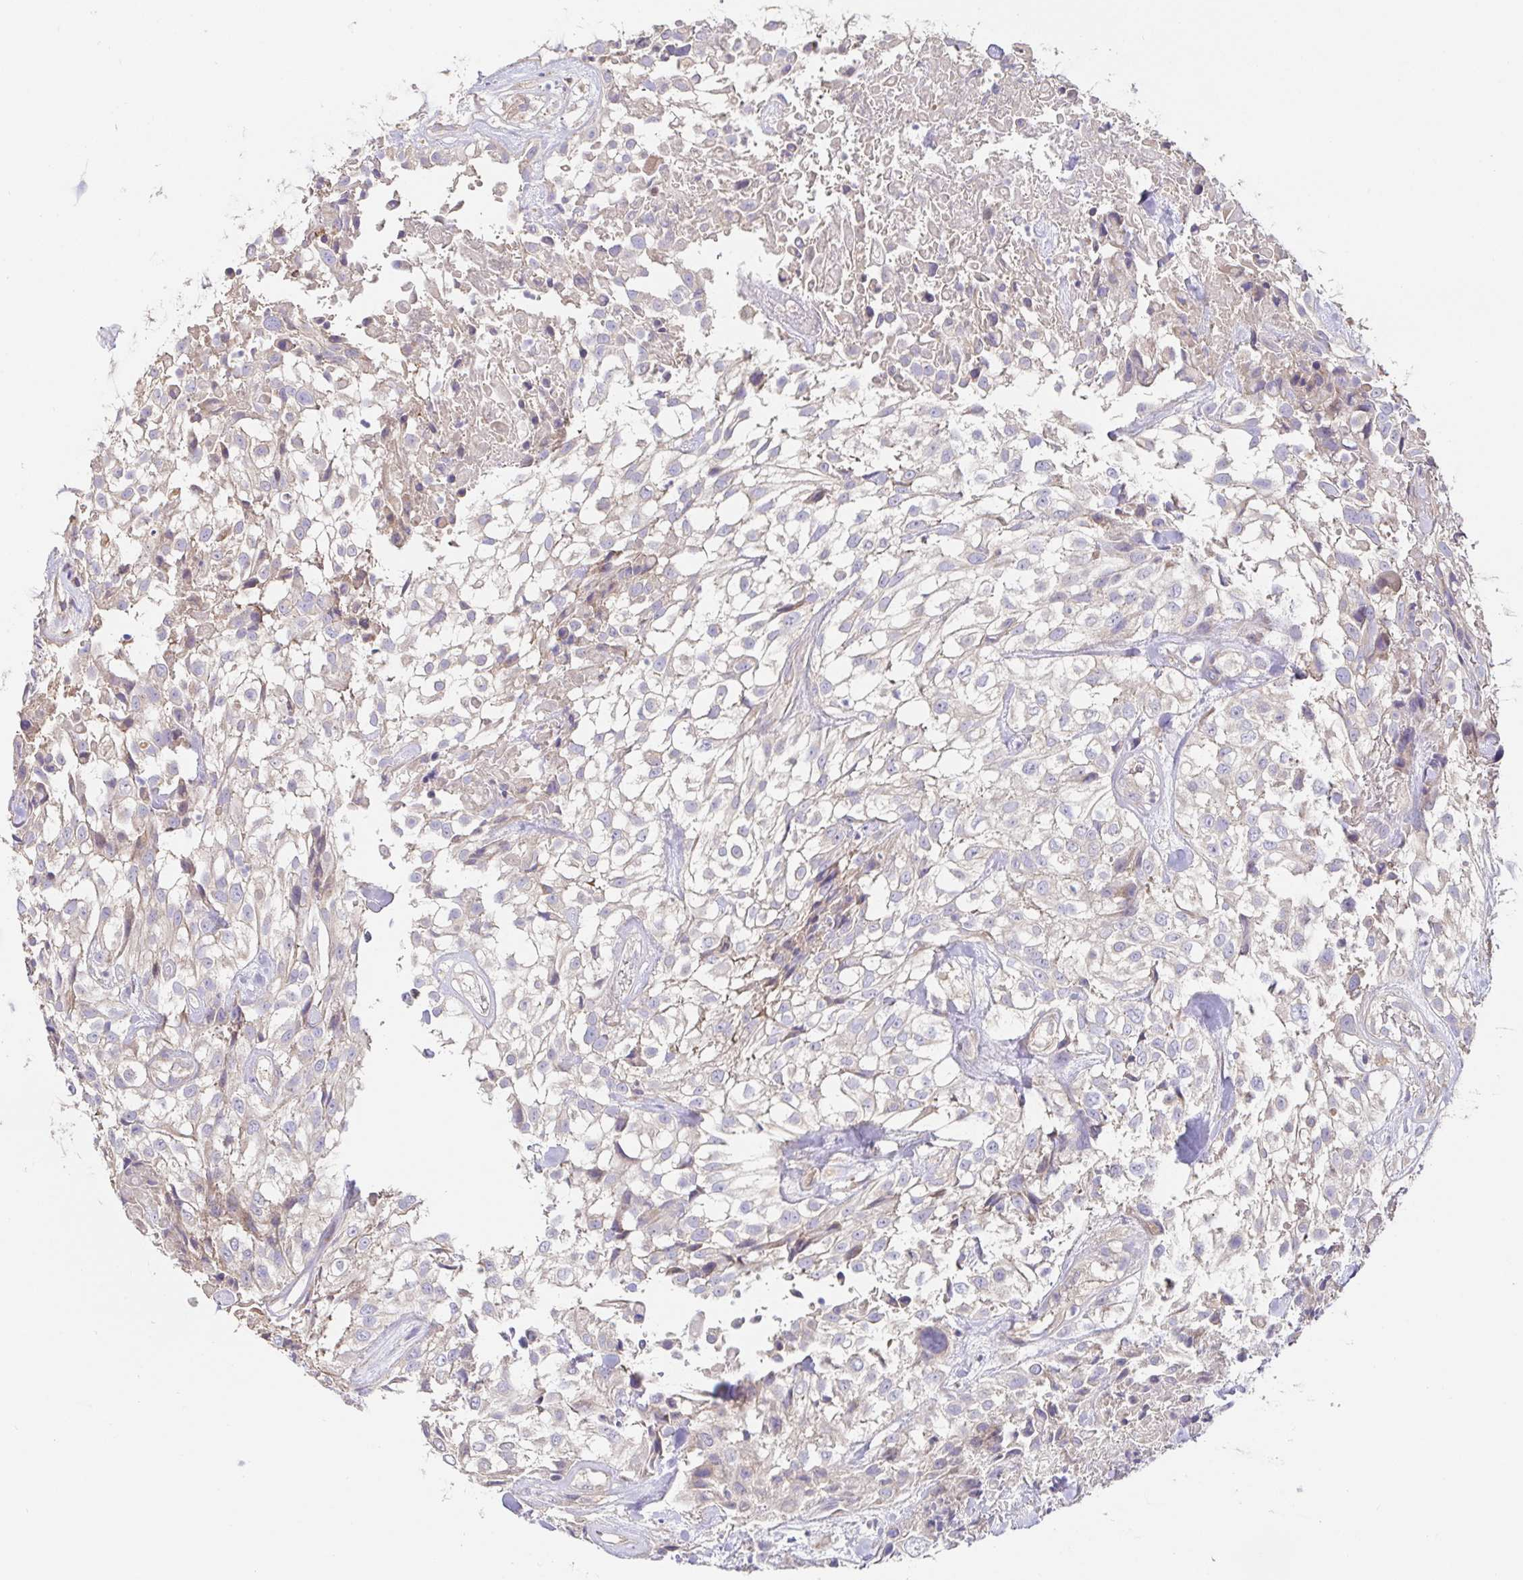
{"staining": {"intensity": "negative", "quantity": "none", "location": "none"}, "tissue": "urothelial cancer", "cell_type": "Tumor cells", "image_type": "cancer", "snomed": [{"axis": "morphology", "description": "Urothelial carcinoma, High grade"}, {"axis": "topography", "description": "Urinary bladder"}], "caption": "A histopathology image of human urothelial cancer is negative for staining in tumor cells.", "gene": "HAGH", "patient": {"sex": "male", "age": 56}}